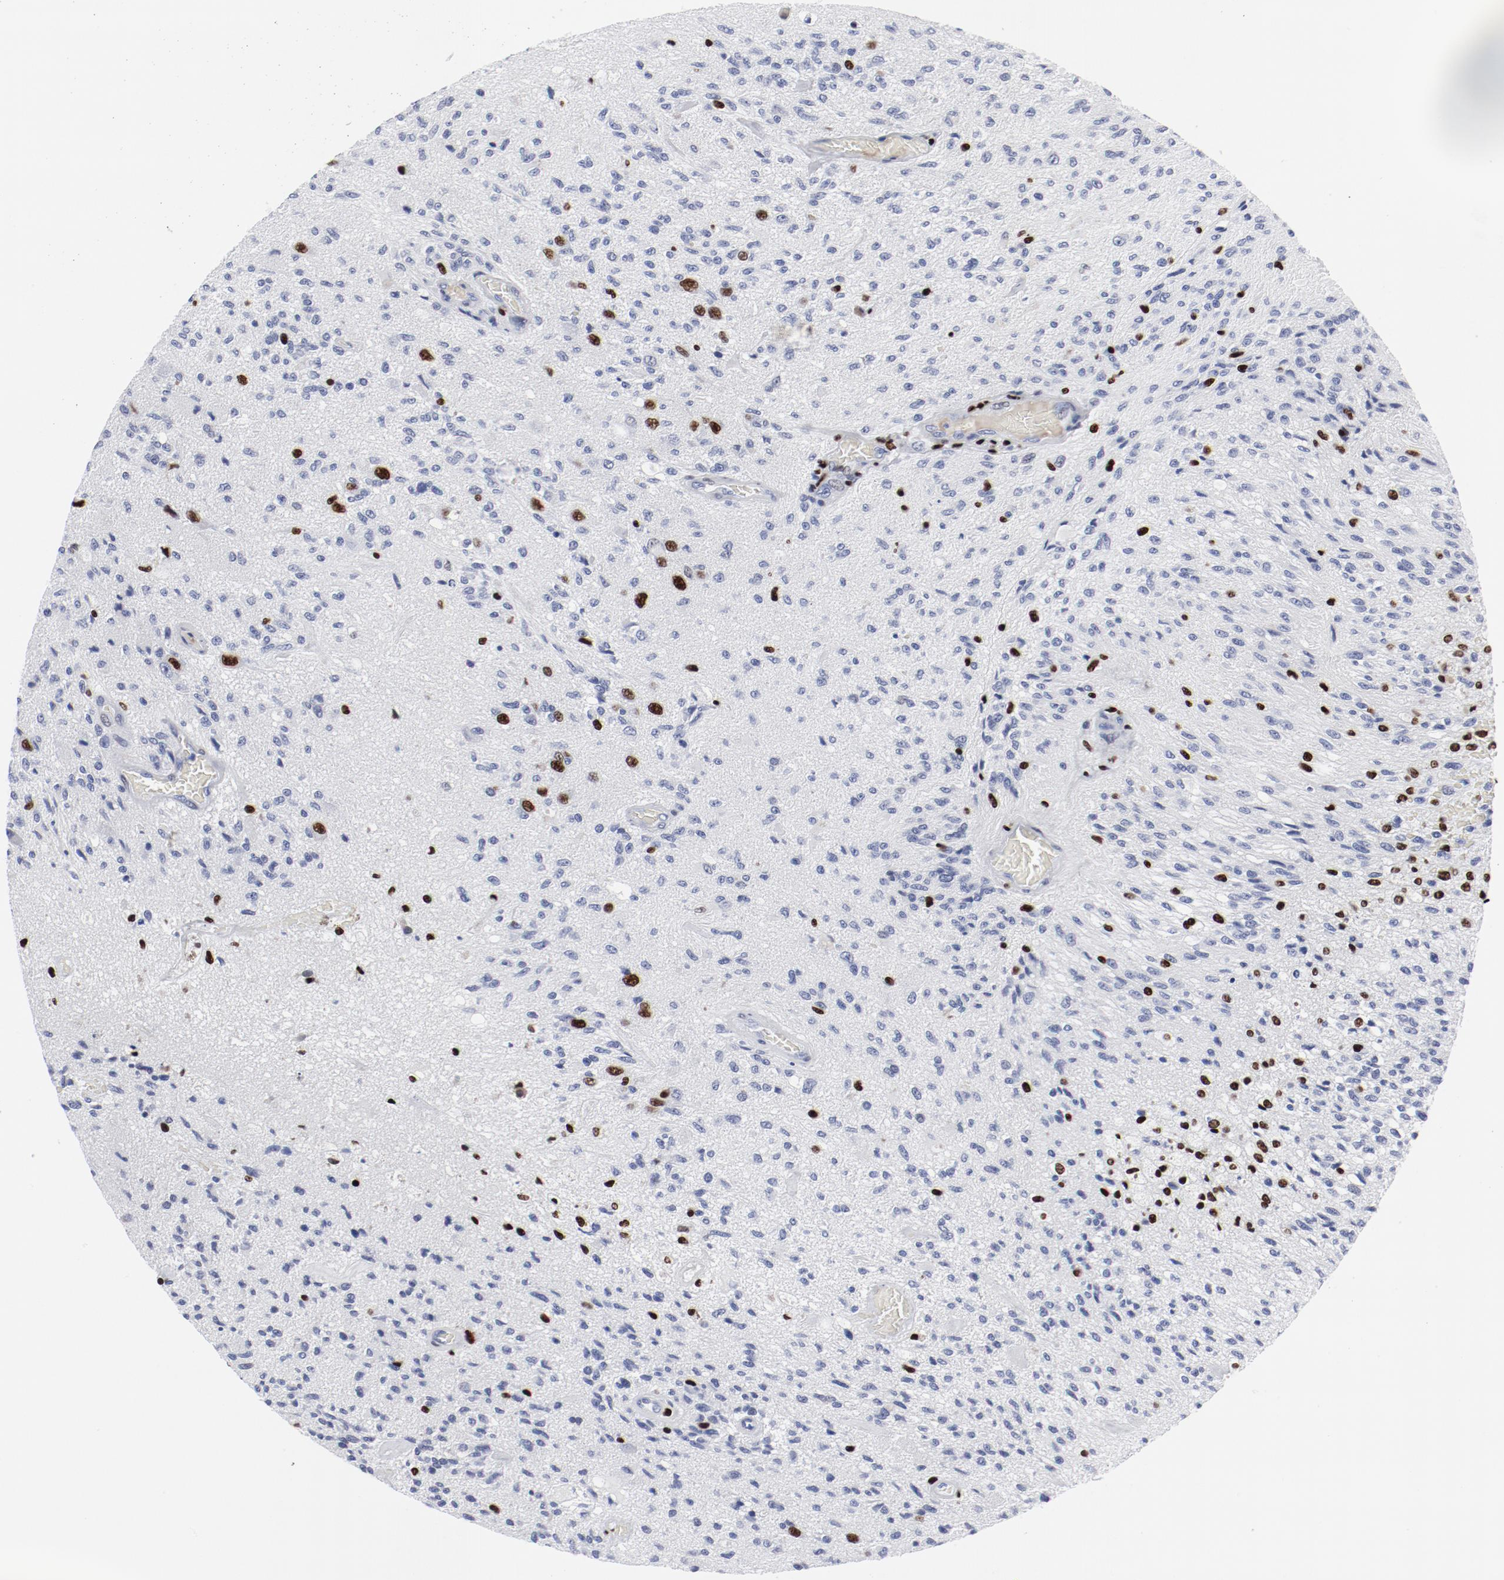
{"staining": {"intensity": "strong", "quantity": "<25%", "location": "nuclear"}, "tissue": "glioma", "cell_type": "Tumor cells", "image_type": "cancer", "snomed": [{"axis": "morphology", "description": "Normal tissue, NOS"}, {"axis": "morphology", "description": "Glioma, malignant, High grade"}, {"axis": "topography", "description": "Cerebral cortex"}], "caption": "The photomicrograph shows immunohistochemical staining of glioma. There is strong nuclear staining is appreciated in about <25% of tumor cells.", "gene": "SMARCC2", "patient": {"sex": "male", "age": 77}}